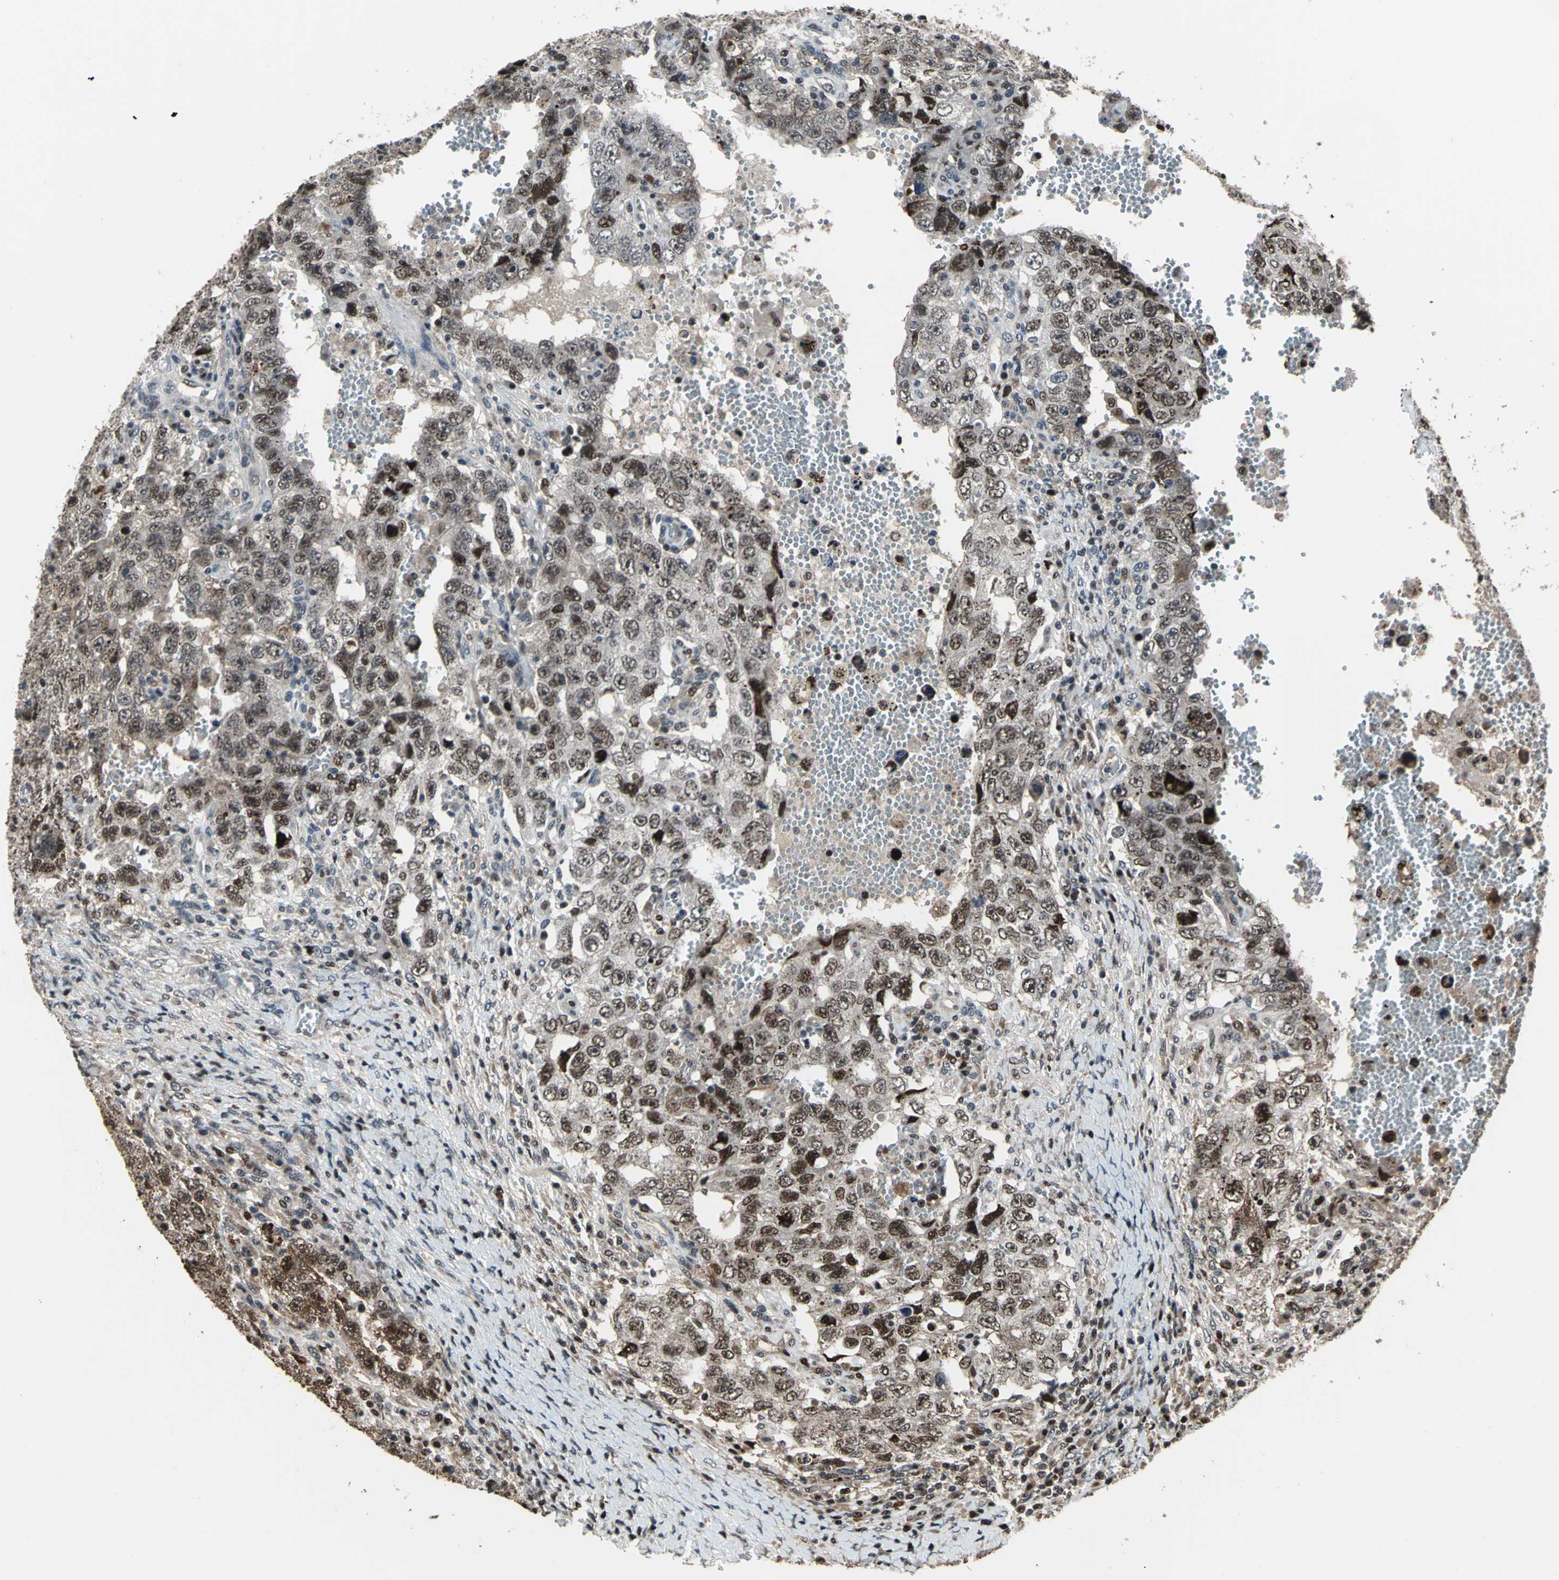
{"staining": {"intensity": "moderate", "quantity": "25%-75%", "location": "nuclear"}, "tissue": "testis cancer", "cell_type": "Tumor cells", "image_type": "cancer", "snomed": [{"axis": "morphology", "description": "Carcinoma, Embryonal, NOS"}, {"axis": "topography", "description": "Testis"}], "caption": "This image reveals immunohistochemistry staining of testis cancer, with medium moderate nuclear expression in about 25%-75% of tumor cells.", "gene": "MIS18BP1", "patient": {"sex": "male", "age": 26}}